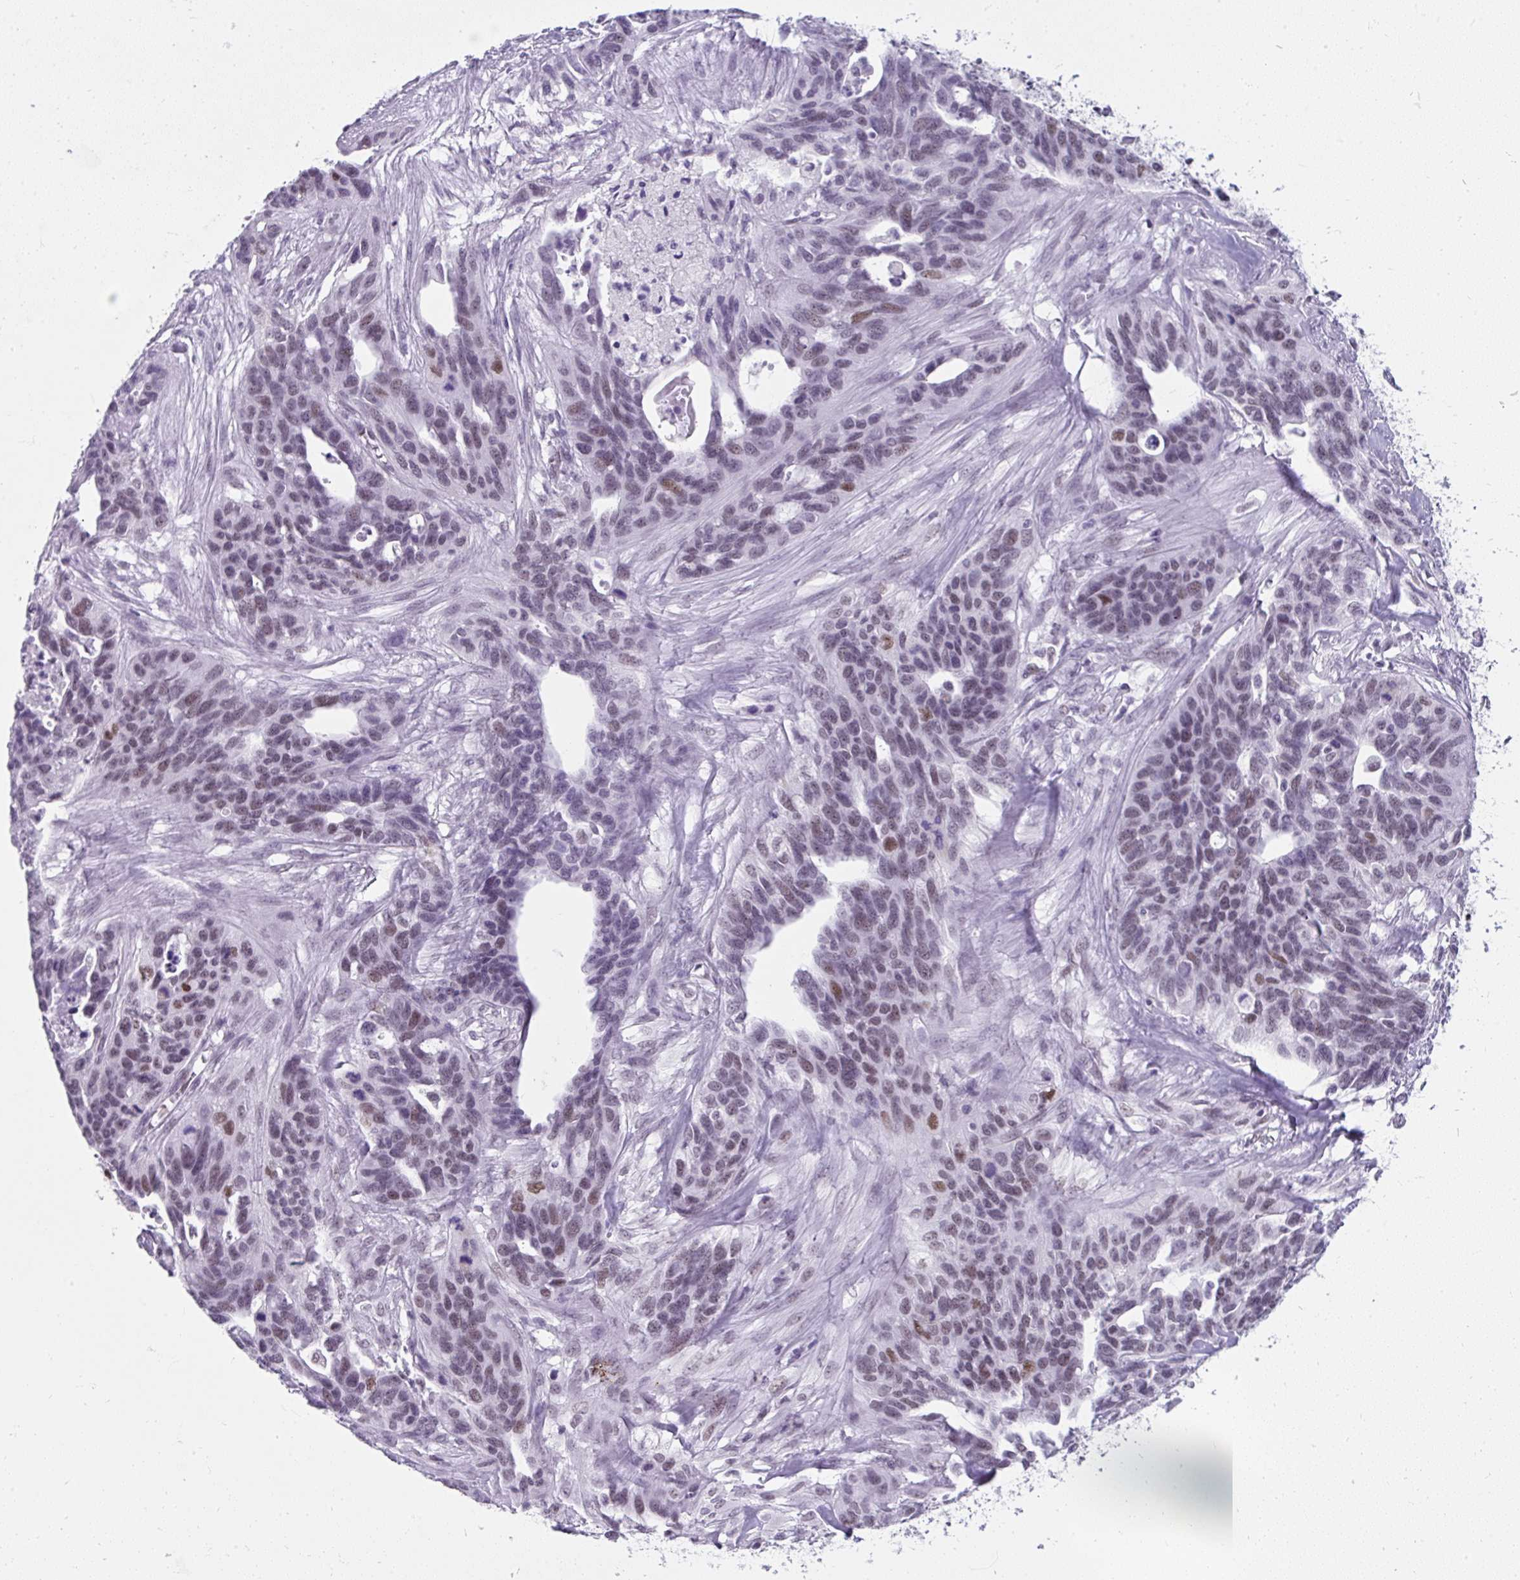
{"staining": {"intensity": "weak", "quantity": "<25%", "location": "nuclear"}, "tissue": "ovarian cancer", "cell_type": "Tumor cells", "image_type": "cancer", "snomed": [{"axis": "morphology", "description": "Cystadenocarcinoma, serous, NOS"}, {"axis": "topography", "description": "Ovary"}], "caption": "This is a image of immunohistochemistry (IHC) staining of ovarian cancer (serous cystadenocarcinoma), which shows no expression in tumor cells.", "gene": "PLCXD2", "patient": {"sex": "female", "age": 64}}